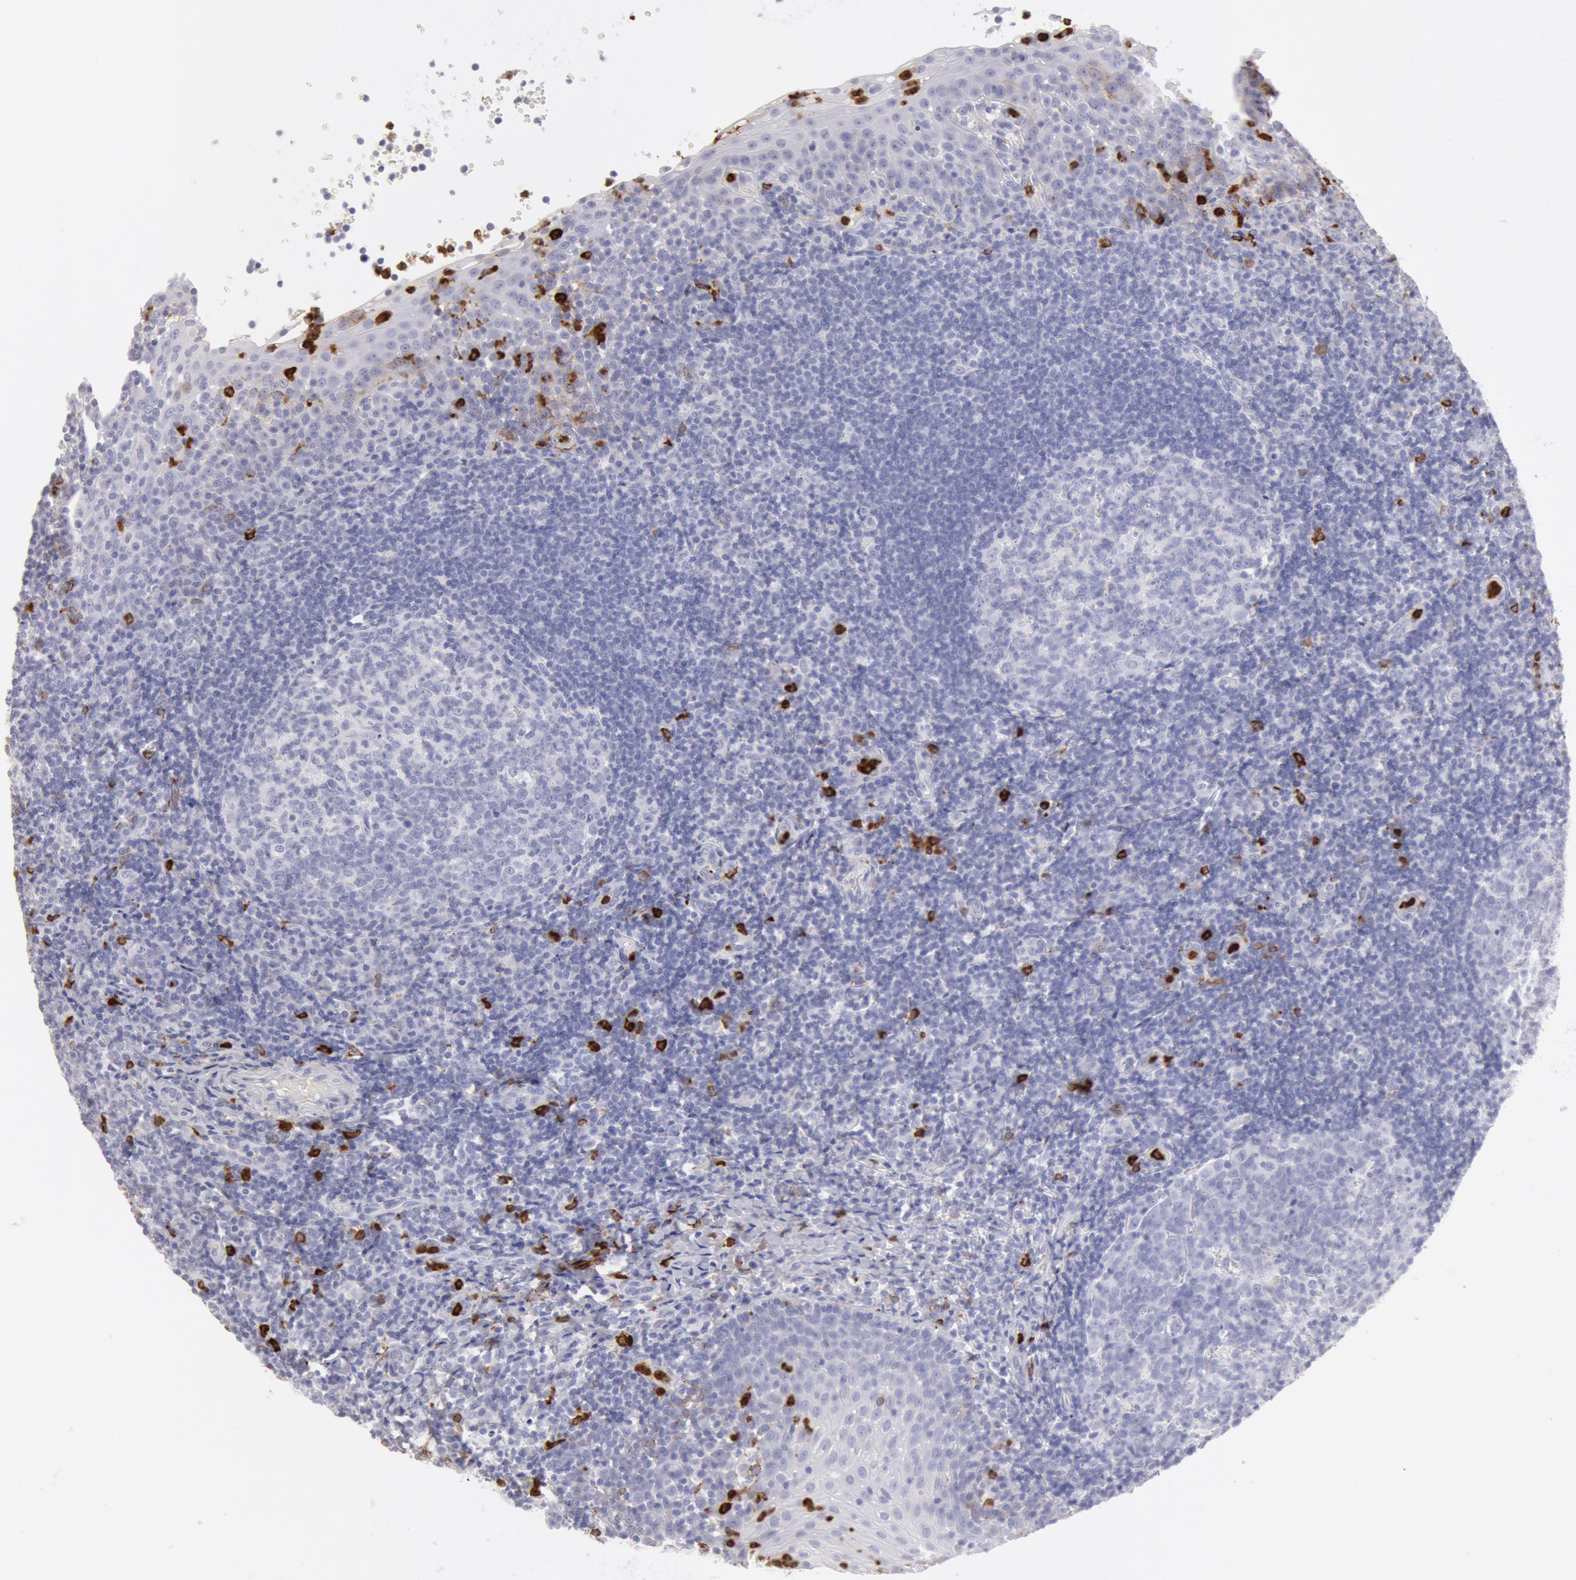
{"staining": {"intensity": "negative", "quantity": "none", "location": "none"}, "tissue": "tonsil", "cell_type": "Germinal center cells", "image_type": "normal", "snomed": [{"axis": "morphology", "description": "Normal tissue, NOS"}, {"axis": "topography", "description": "Tonsil"}], "caption": "Immunohistochemical staining of normal tonsil demonstrates no significant expression in germinal center cells. (Immunohistochemistry, brightfield microscopy, high magnification).", "gene": "FCN1", "patient": {"sex": "female", "age": 40}}